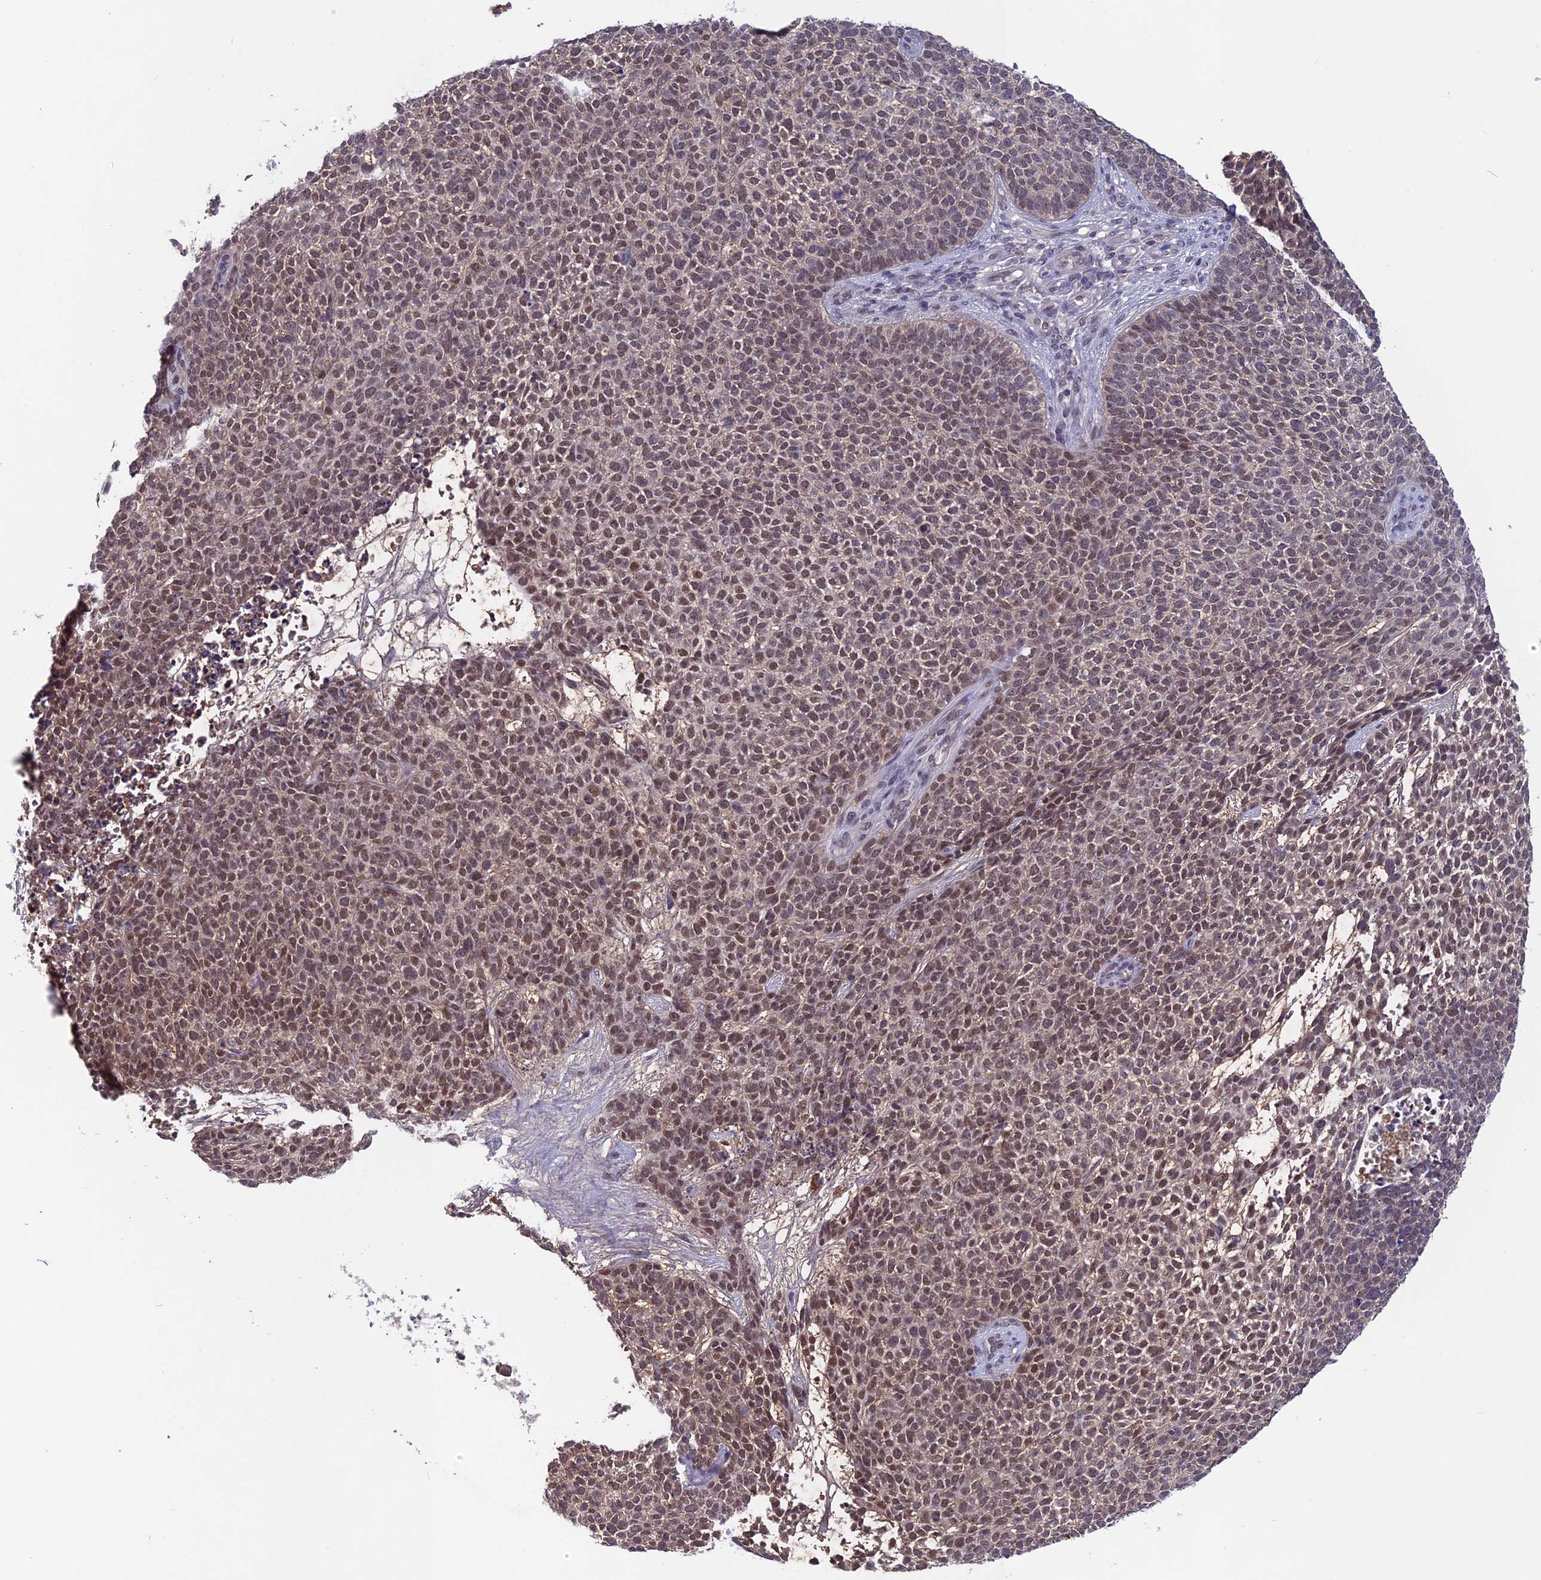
{"staining": {"intensity": "weak", "quantity": ">75%", "location": "nuclear"}, "tissue": "skin cancer", "cell_type": "Tumor cells", "image_type": "cancer", "snomed": [{"axis": "morphology", "description": "Basal cell carcinoma"}, {"axis": "topography", "description": "Skin"}], "caption": "A micrograph showing weak nuclear staining in about >75% of tumor cells in basal cell carcinoma (skin), as visualized by brown immunohistochemical staining.", "gene": "FKBPL", "patient": {"sex": "female", "age": 84}}